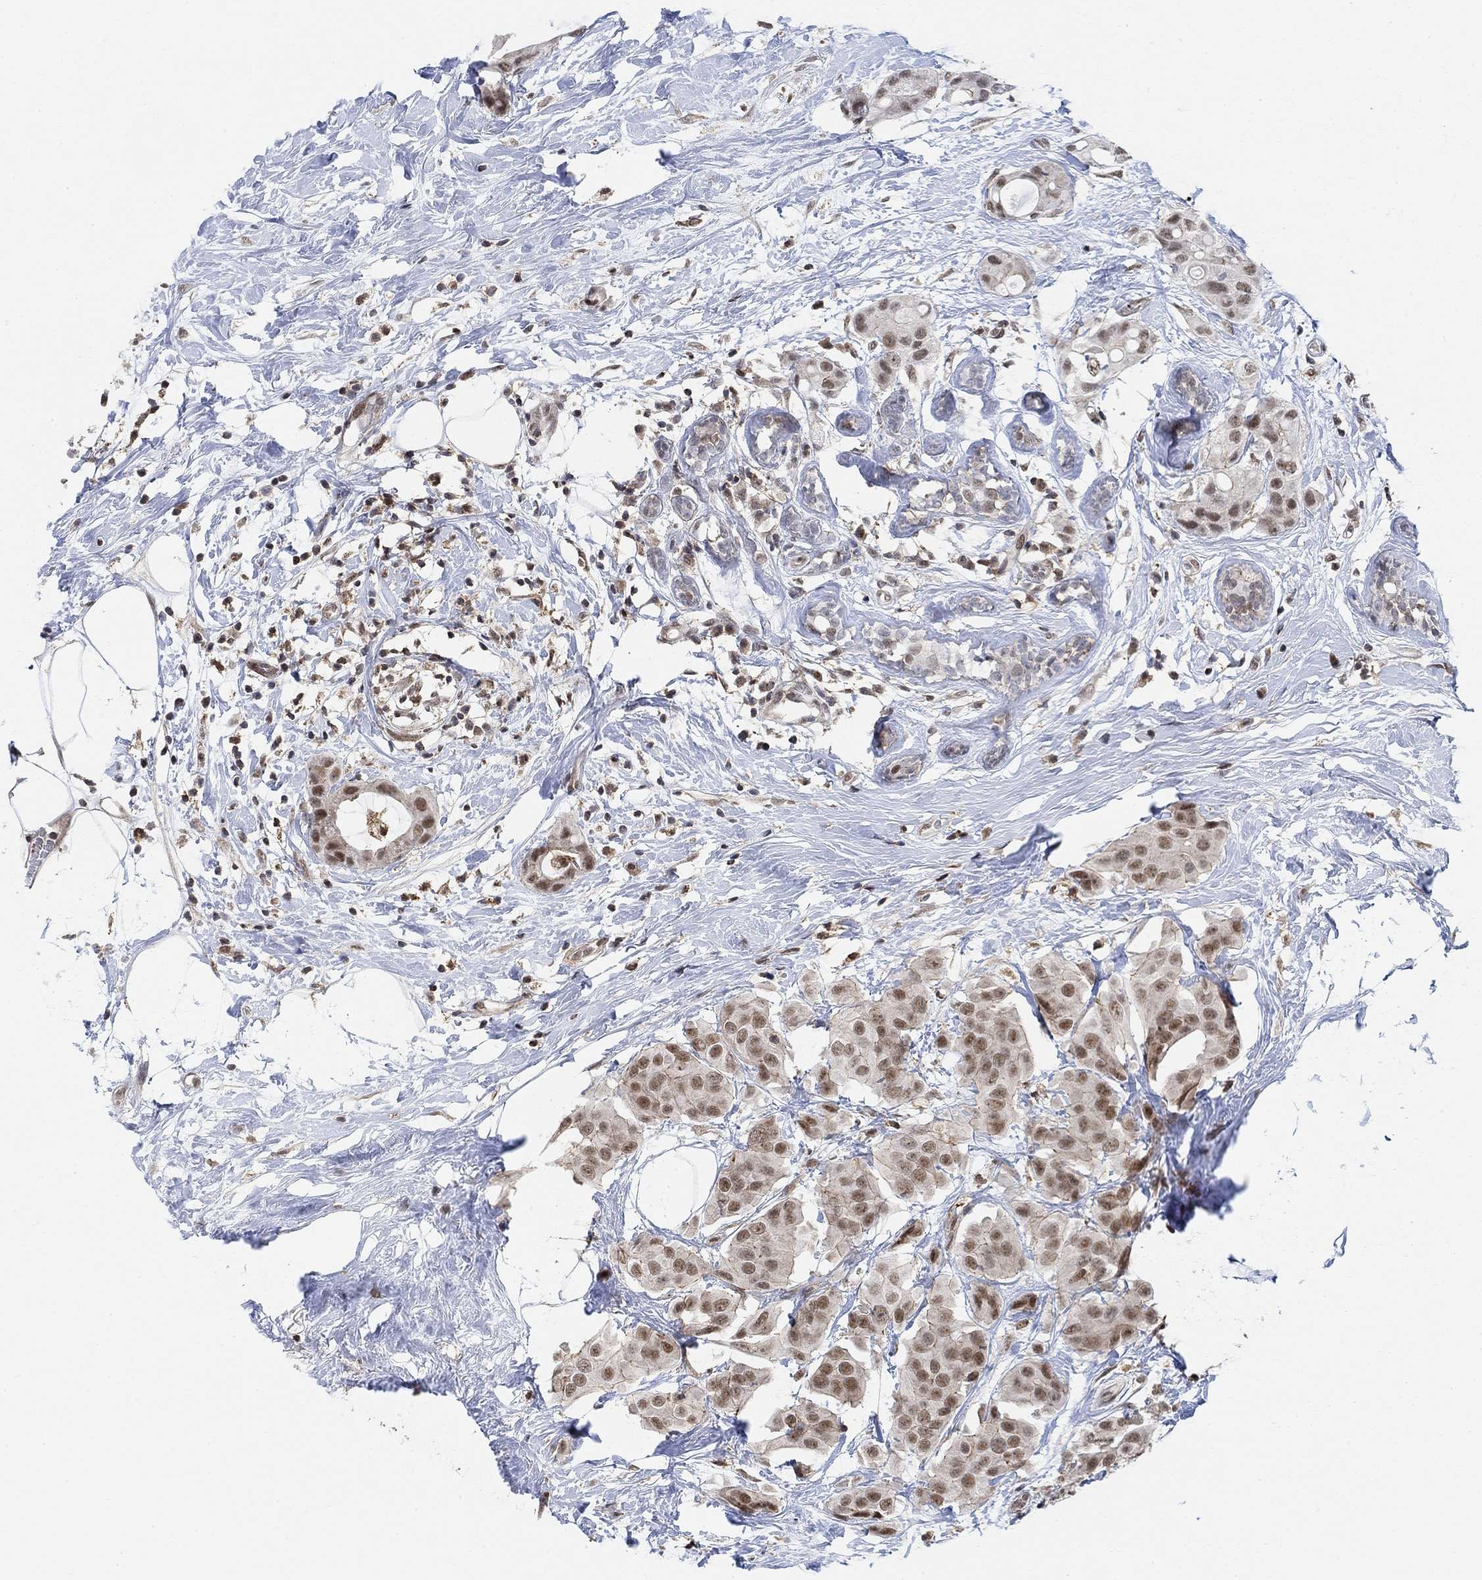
{"staining": {"intensity": "moderate", "quantity": "25%-75%", "location": "nuclear"}, "tissue": "breast cancer", "cell_type": "Tumor cells", "image_type": "cancer", "snomed": [{"axis": "morphology", "description": "Duct carcinoma"}, {"axis": "topography", "description": "Breast"}], "caption": "Immunohistochemical staining of breast cancer demonstrates medium levels of moderate nuclear staining in approximately 25%-75% of tumor cells.", "gene": "PWWP2B", "patient": {"sex": "female", "age": 45}}